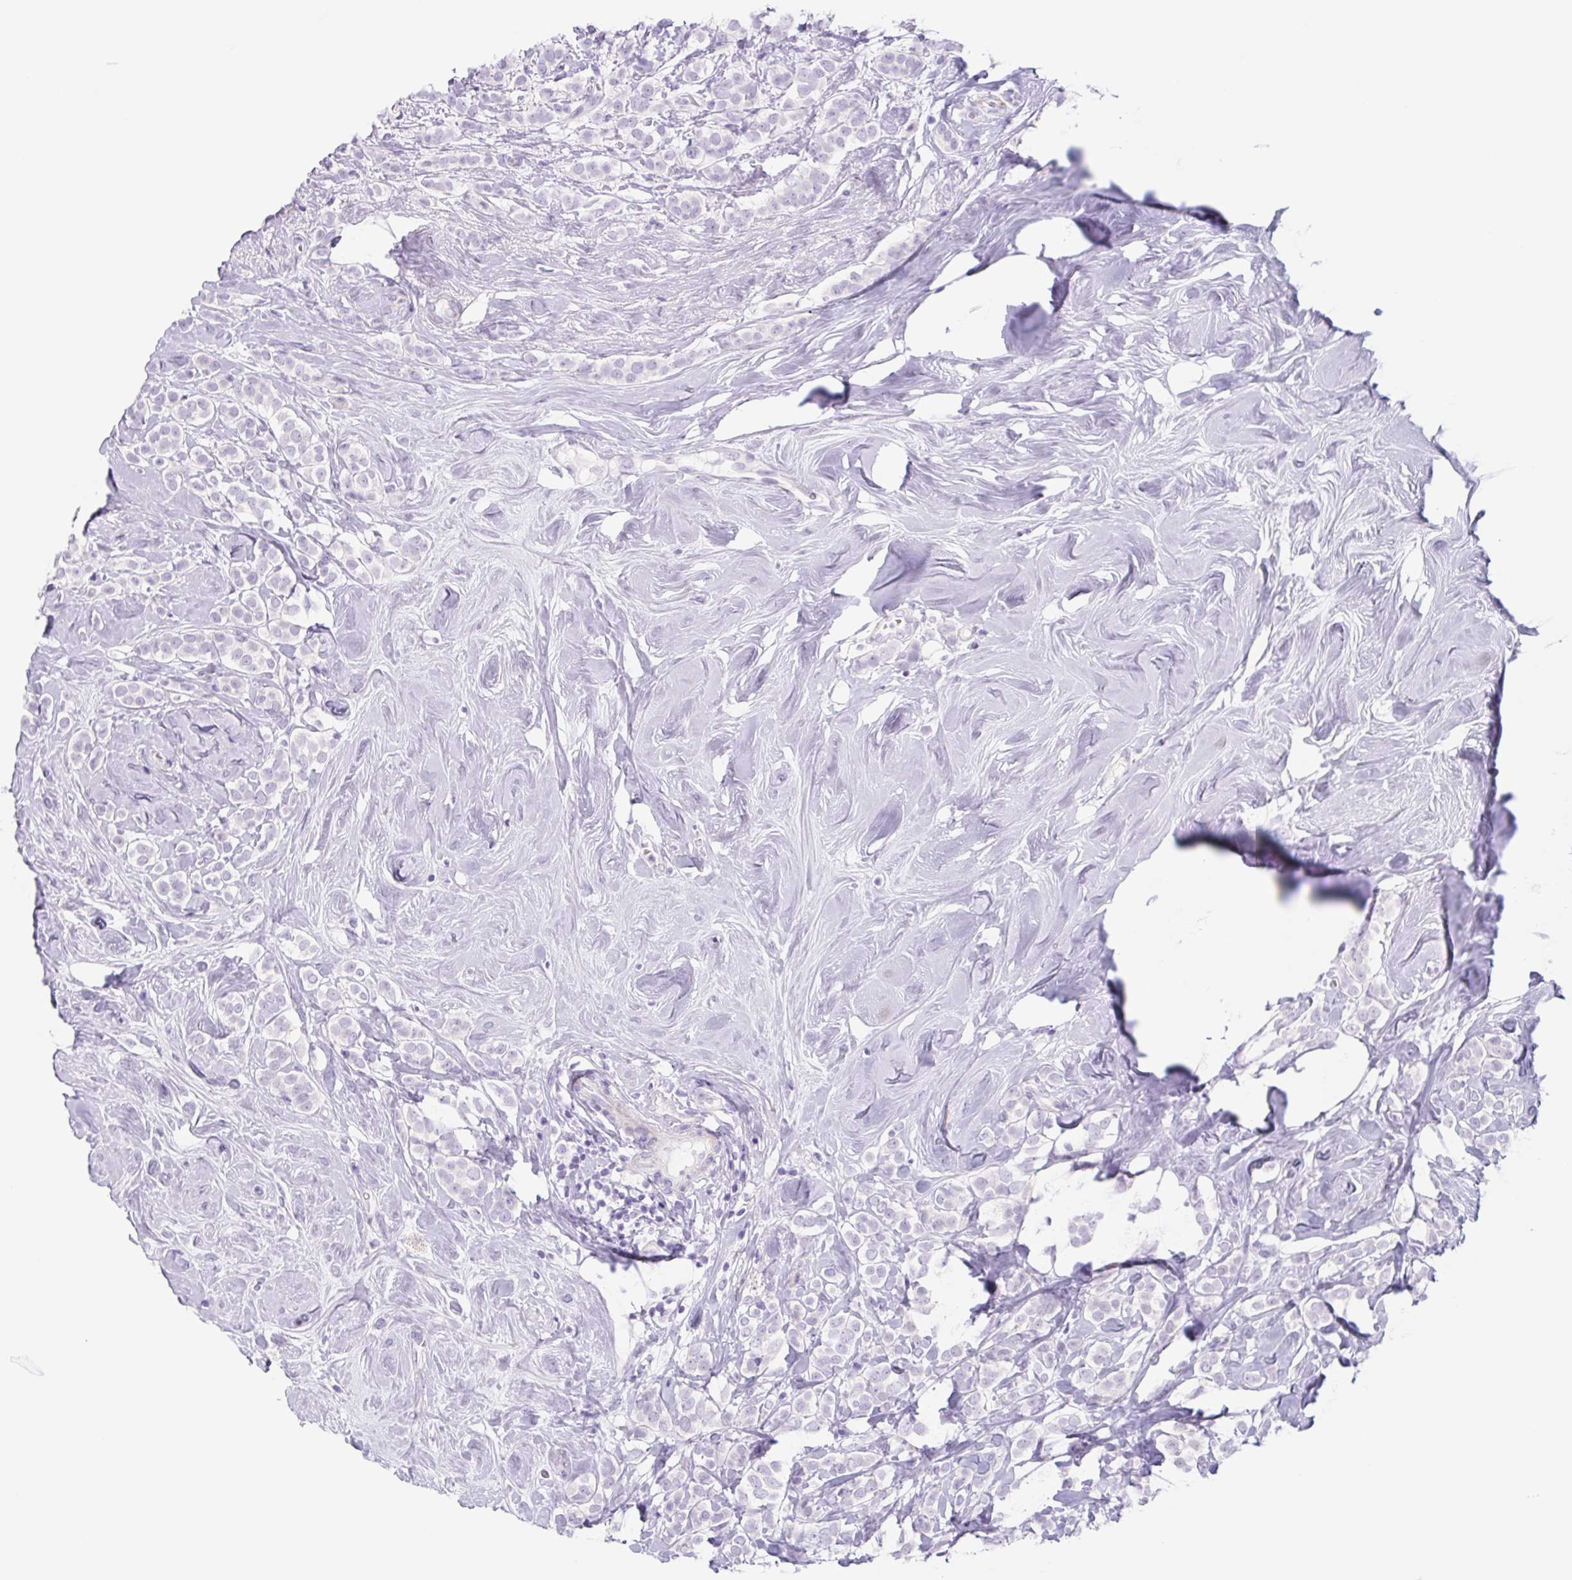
{"staining": {"intensity": "negative", "quantity": "none", "location": "none"}, "tissue": "breast cancer", "cell_type": "Tumor cells", "image_type": "cancer", "snomed": [{"axis": "morphology", "description": "Lobular carcinoma"}, {"axis": "topography", "description": "Breast"}], "caption": "High magnification brightfield microscopy of breast cancer stained with DAB (3,3'-diaminobenzidine) (brown) and counterstained with hematoxylin (blue): tumor cells show no significant staining.", "gene": "CYP21A2", "patient": {"sex": "female", "age": 49}}